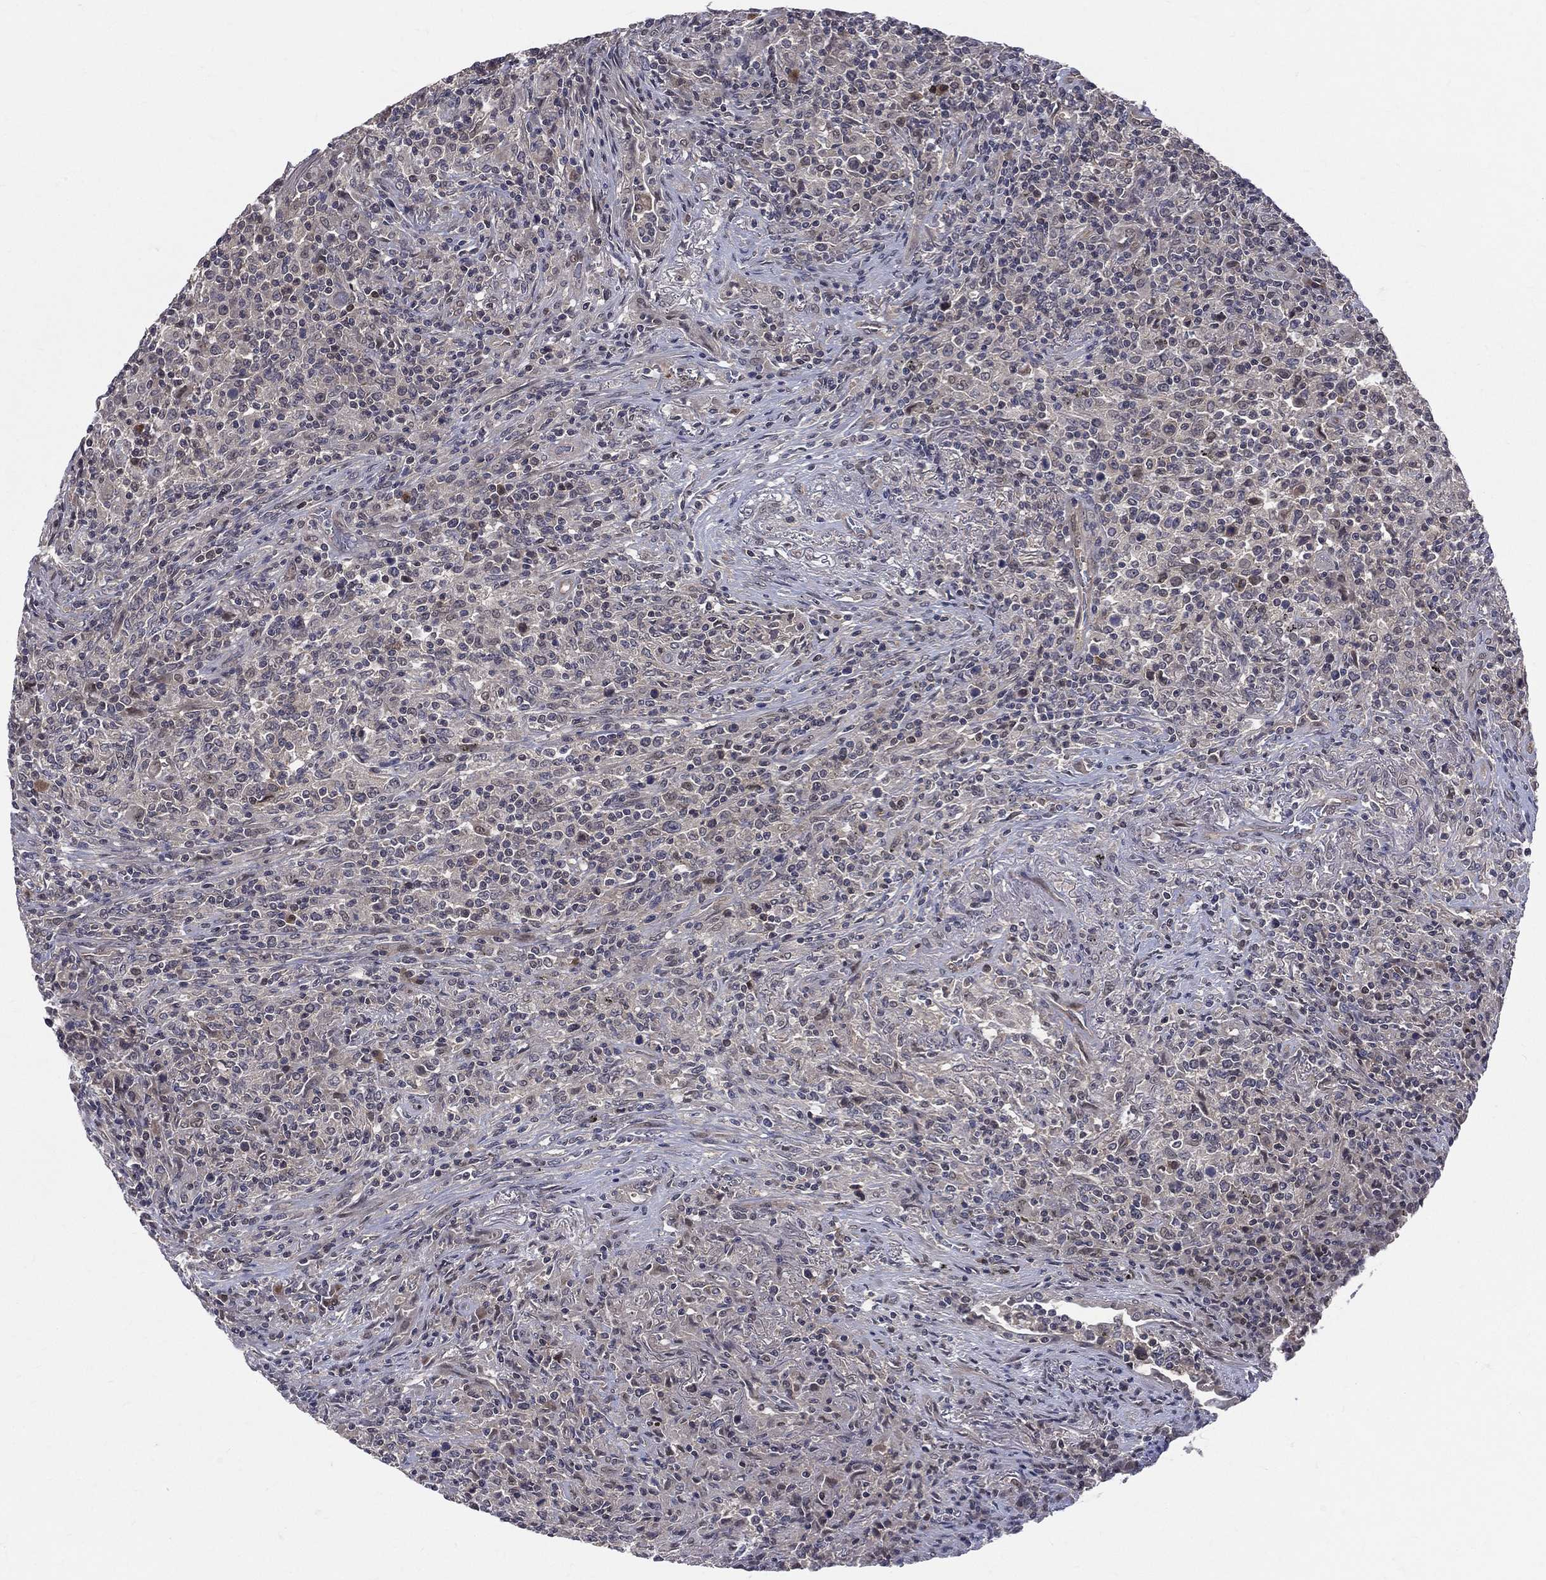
{"staining": {"intensity": "negative", "quantity": "none", "location": "none"}, "tissue": "lymphoma", "cell_type": "Tumor cells", "image_type": "cancer", "snomed": [{"axis": "morphology", "description": "Malignant lymphoma, non-Hodgkin's type, High grade"}, {"axis": "topography", "description": "Lung"}], "caption": "An IHC histopathology image of high-grade malignant lymphoma, non-Hodgkin's type is shown. There is no staining in tumor cells of high-grade malignant lymphoma, non-Hodgkin's type.", "gene": "DLG4", "patient": {"sex": "male", "age": 79}}